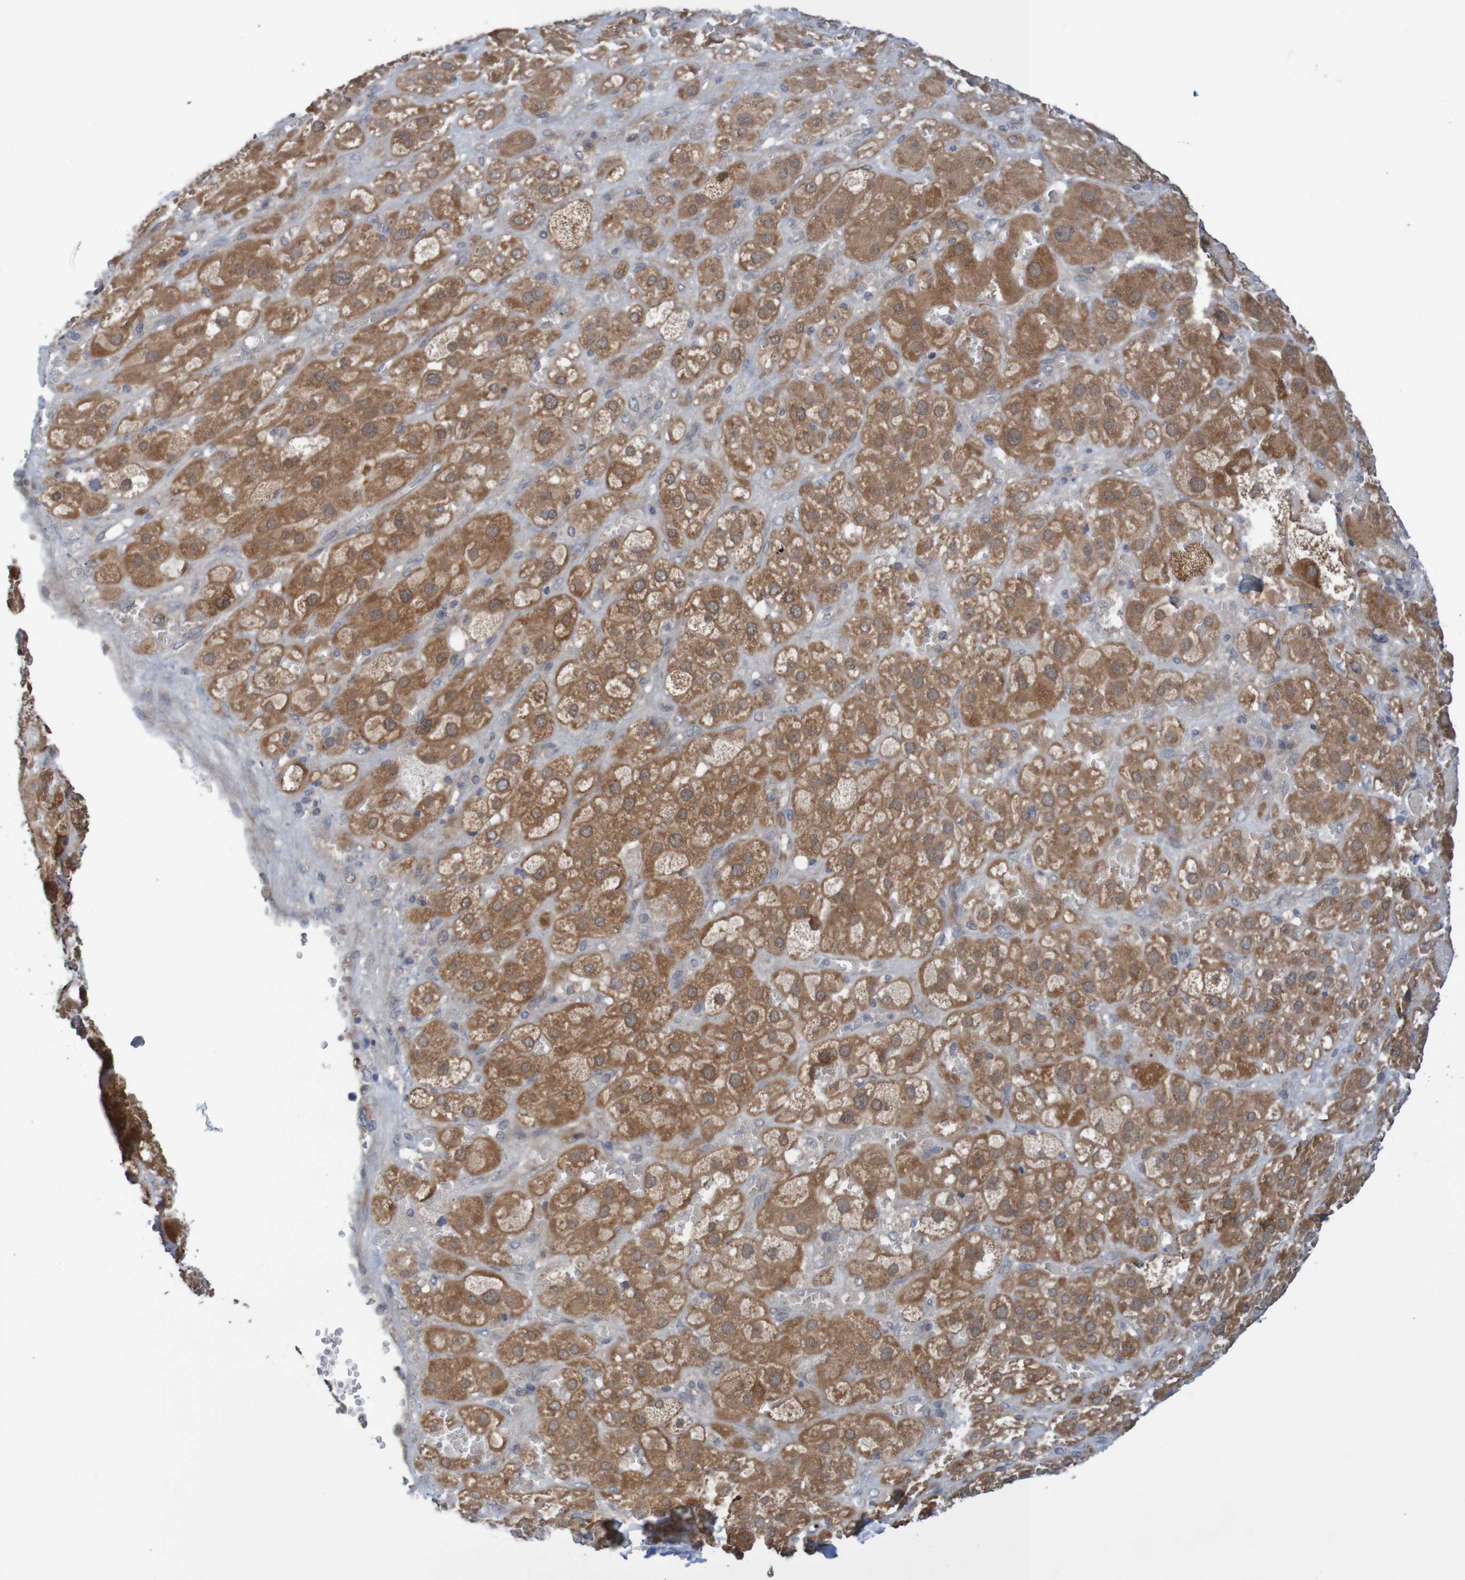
{"staining": {"intensity": "moderate", "quantity": ">75%", "location": "cytoplasmic/membranous"}, "tissue": "adrenal gland", "cell_type": "Glandular cells", "image_type": "normal", "snomed": [{"axis": "morphology", "description": "Normal tissue, NOS"}, {"axis": "topography", "description": "Adrenal gland"}], "caption": "Normal adrenal gland exhibits moderate cytoplasmic/membranous staining in about >75% of glandular cells.", "gene": "ANKK1", "patient": {"sex": "female", "age": 47}}